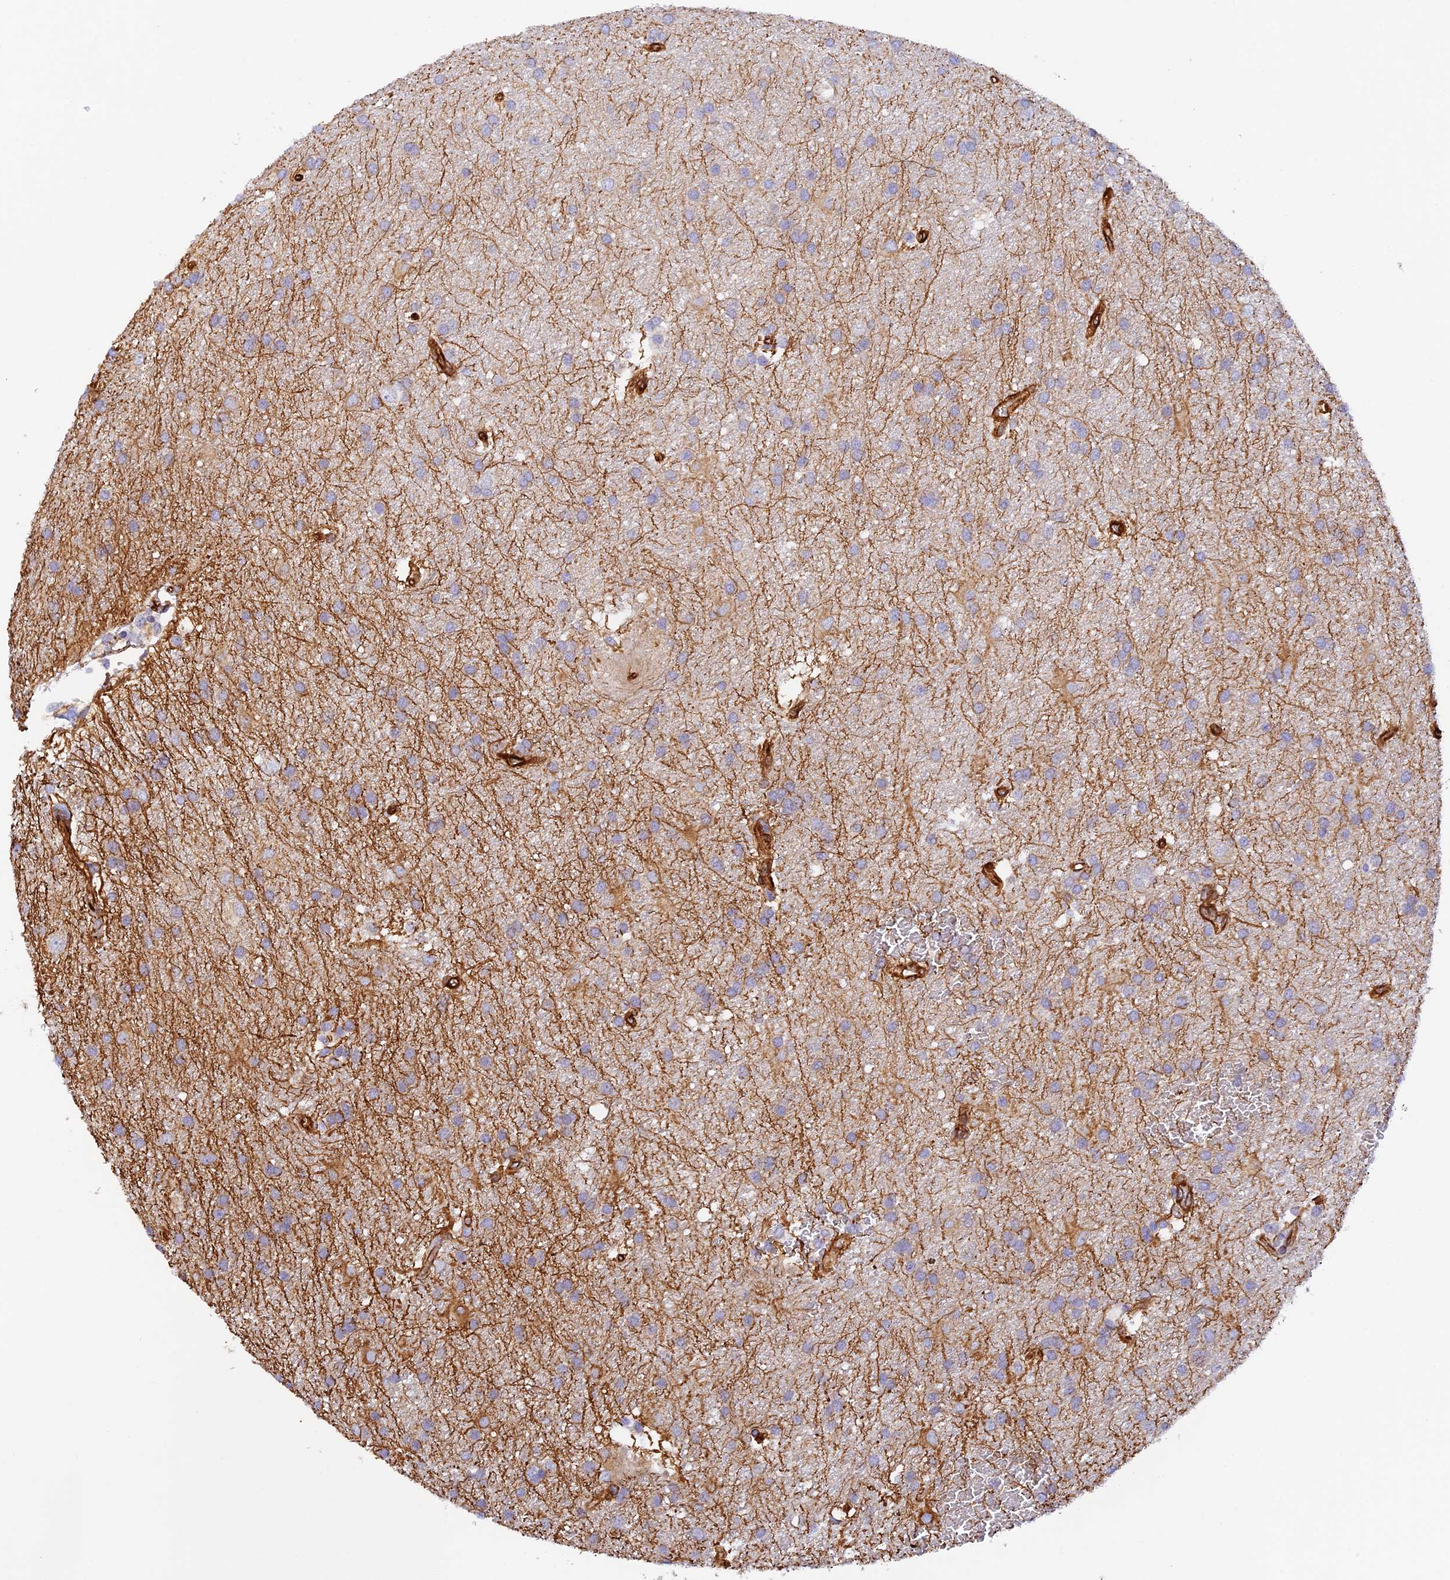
{"staining": {"intensity": "moderate", "quantity": "<25%", "location": "cytoplasmic/membranous"}, "tissue": "glioma", "cell_type": "Tumor cells", "image_type": "cancer", "snomed": [{"axis": "morphology", "description": "Glioma, malignant, Low grade"}, {"axis": "topography", "description": "Brain"}], "caption": "Moderate cytoplasmic/membranous protein staining is appreciated in approximately <25% of tumor cells in glioma. (Brightfield microscopy of DAB IHC at high magnification).", "gene": "MYO9A", "patient": {"sex": "male", "age": 66}}